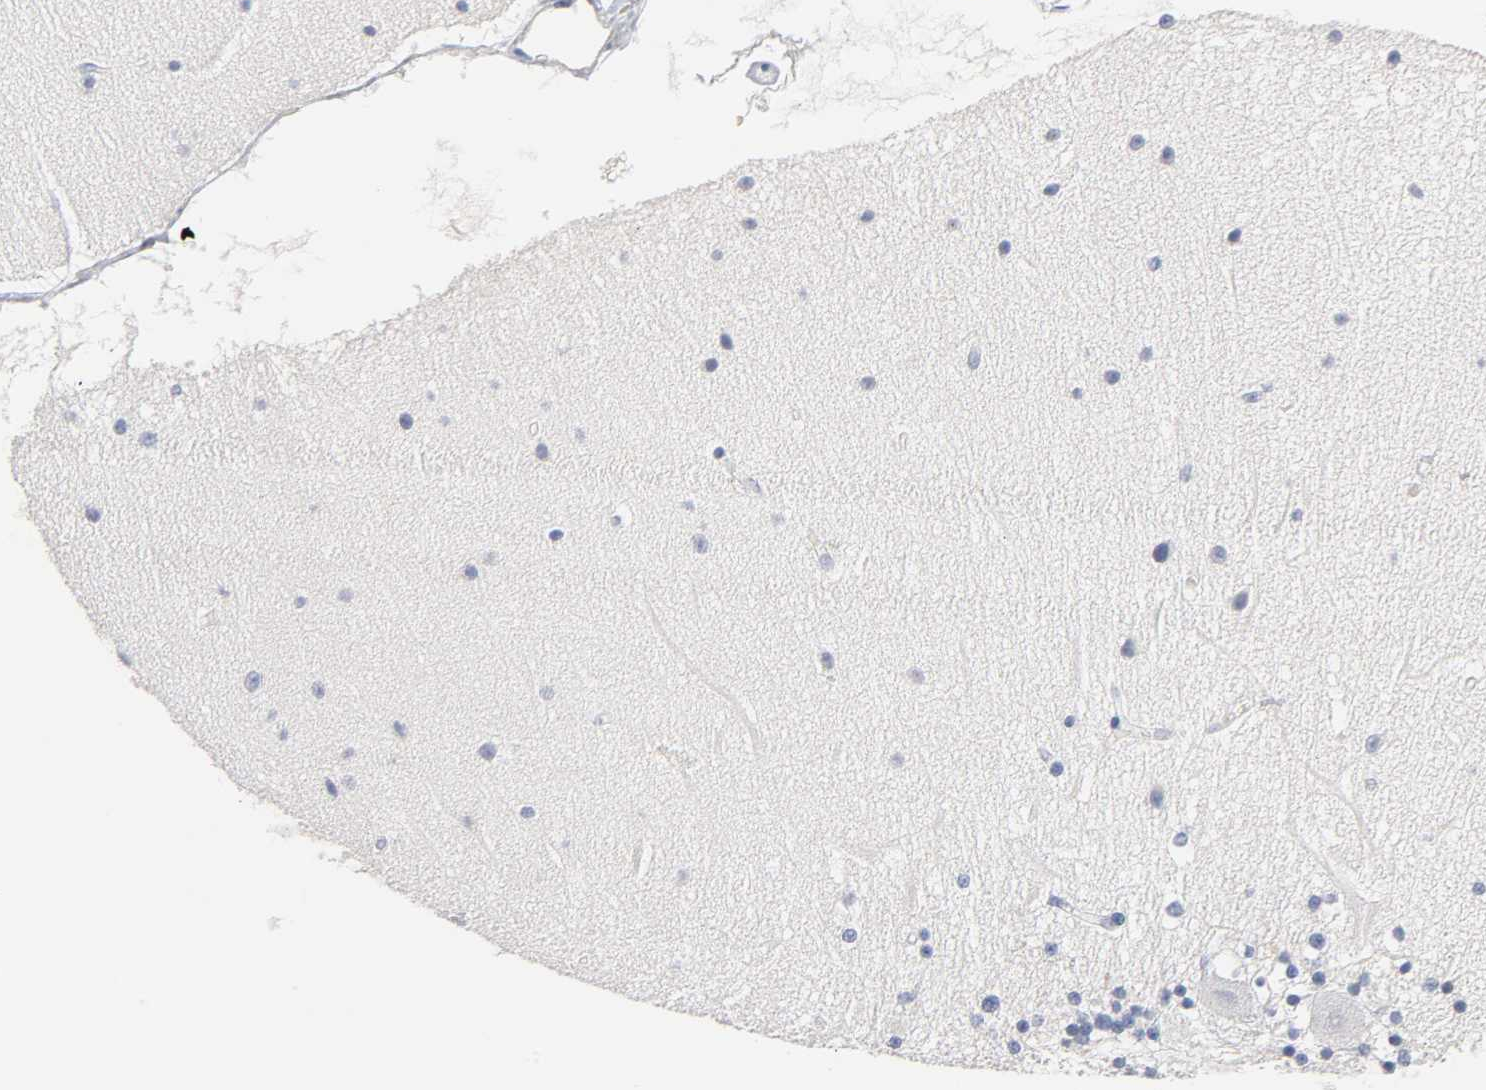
{"staining": {"intensity": "negative", "quantity": "none", "location": "none"}, "tissue": "cerebellum", "cell_type": "Cells in granular layer", "image_type": "normal", "snomed": [{"axis": "morphology", "description": "Normal tissue, NOS"}, {"axis": "topography", "description": "Cerebellum"}], "caption": "This is a photomicrograph of immunohistochemistry staining of unremarkable cerebellum, which shows no staining in cells in granular layer. The staining was performed using DAB (3,3'-diaminobenzidine) to visualize the protein expression in brown, while the nuclei were stained in blue with hematoxylin (Magnification: 20x).", "gene": "MALT1", "patient": {"sex": "female", "age": 54}}